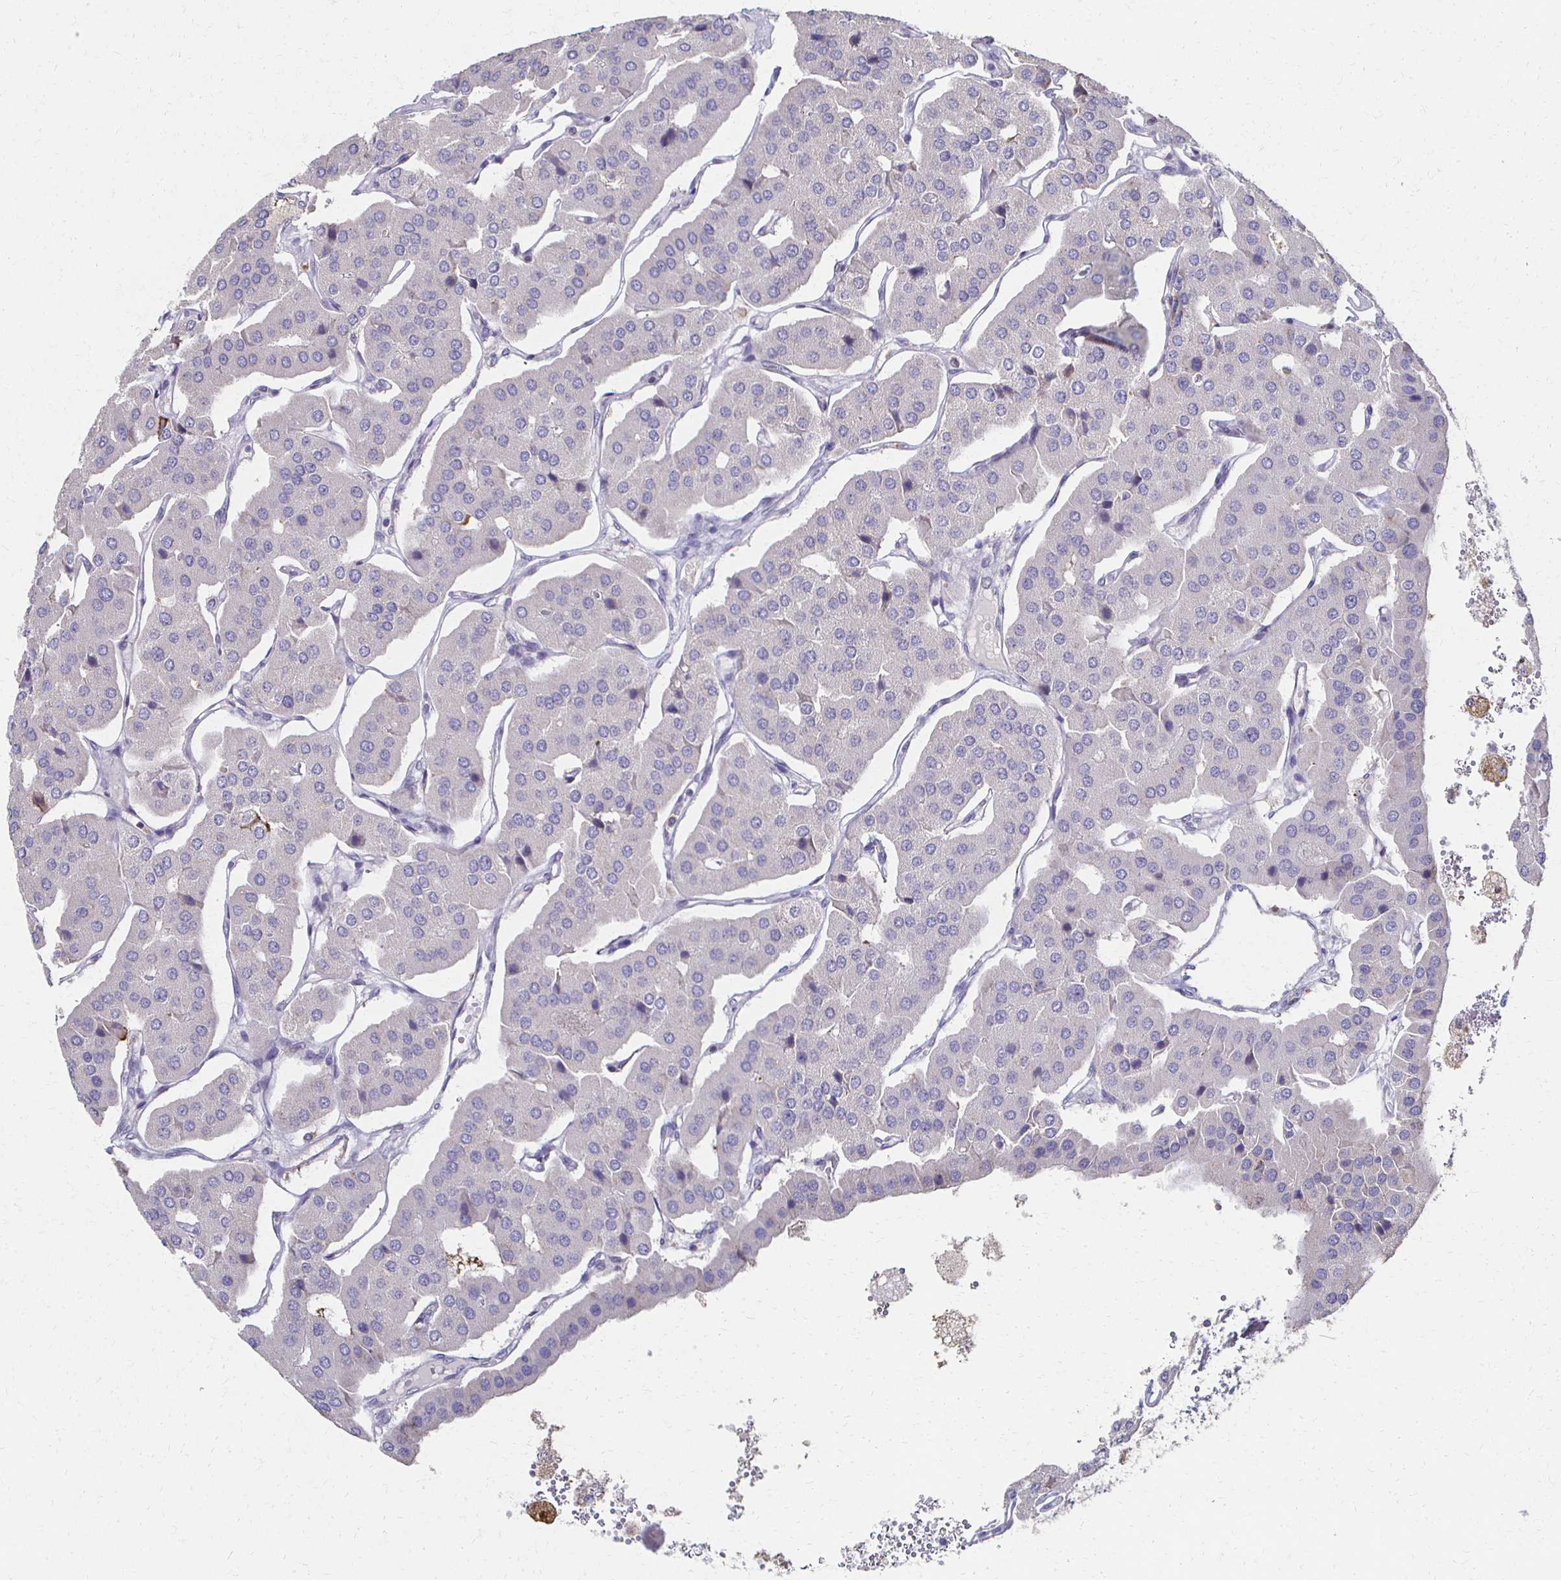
{"staining": {"intensity": "negative", "quantity": "none", "location": "none"}, "tissue": "parathyroid gland", "cell_type": "Glandular cells", "image_type": "normal", "snomed": [{"axis": "morphology", "description": "Normal tissue, NOS"}, {"axis": "morphology", "description": "Adenoma, NOS"}, {"axis": "topography", "description": "Parathyroid gland"}], "caption": "Immunohistochemistry image of benign human parathyroid gland stained for a protein (brown), which exhibits no expression in glandular cells.", "gene": "CX3CR1", "patient": {"sex": "female", "age": 86}}